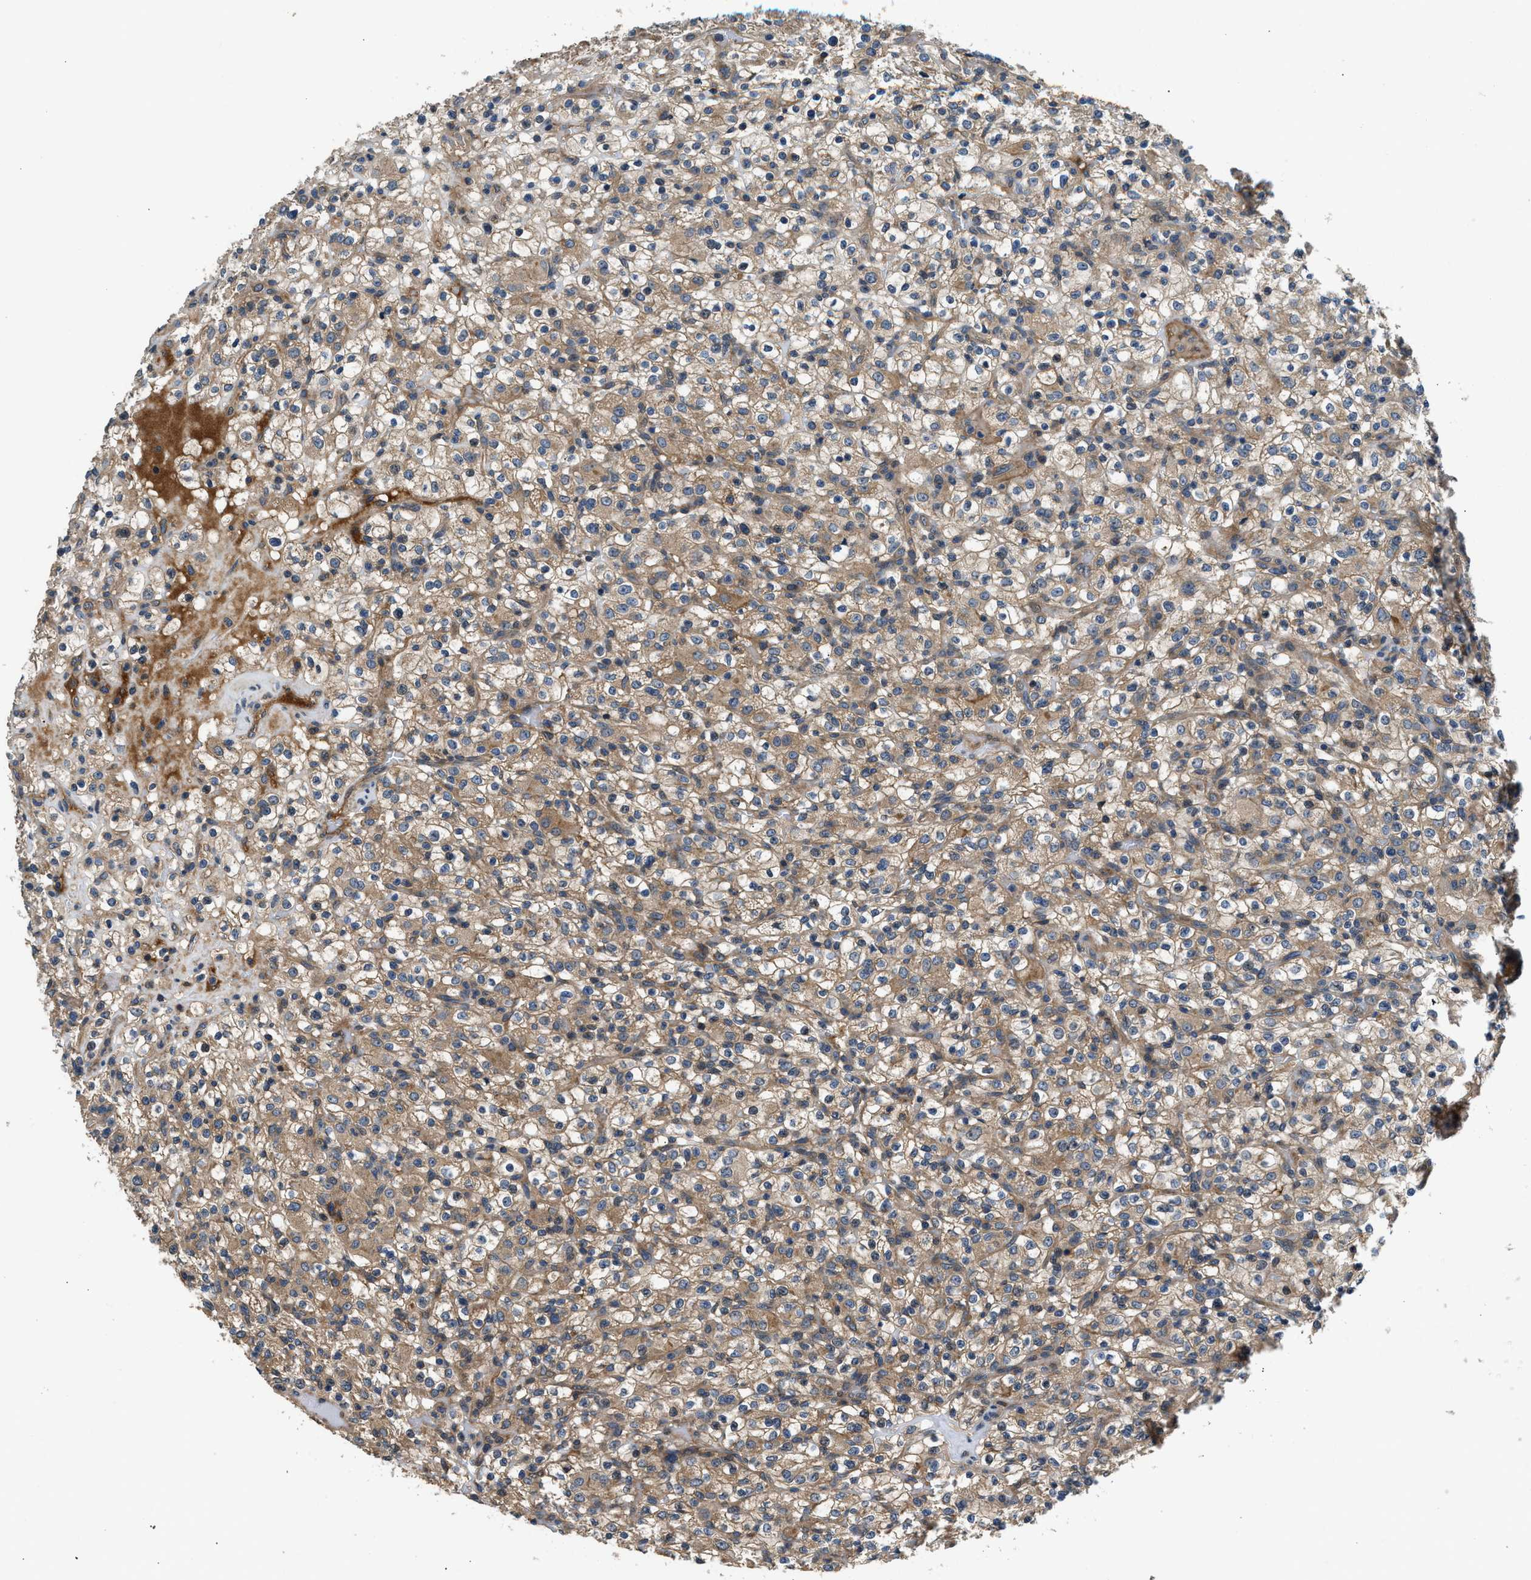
{"staining": {"intensity": "moderate", "quantity": ">75%", "location": "cytoplasmic/membranous"}, "tissue": "renal cancer", "cell_type": "Tumor cells", "image_type": "cancer", "snomed": [{"axis": "morphology", "description": "Normal tissue, NOS"}, {"axis": "morphology", "description": "Adenocarcinoma, NOS"}, {"axis": "topography", "description": "Kidney"}], "caption": "Renal adenocarcinoma was stained to show a protein in brown. There is medium levels of moderate cytoplasmic/membranous positivity in about >75% of tumor cells.", "gene": "IL3RA", "patient": {"sex": "female", "age": 72}}